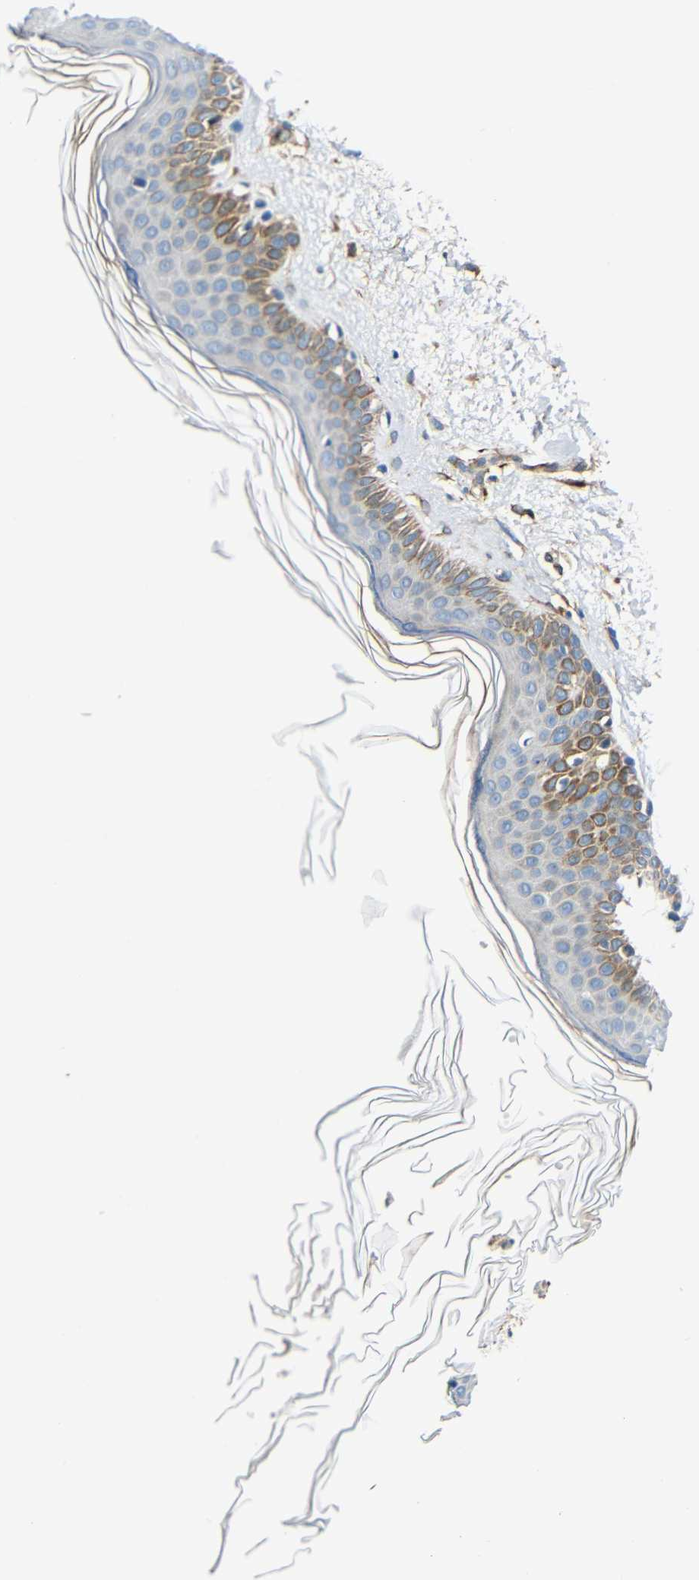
{"staining": {"intensity": "moderate", "quantity": ">75%", "location": "cytoplasmic/membranous"}, "tissue": "skin", "cell_type": "Fibroblasts", "image_type": "normal", "snomed": [{"axis": "morphology", "description": "Normal tissue, NOS"}, {"axis": "topography", "description": "Skin"}], "caption": "About >75% of fibroblasts in normal skin reveal moderate cytoplasmic/membranous protein positivity as visualized by brown immunohistochemical staining.", "gene": "DCLK1", "patient": {"sex": "female", "age": 56}}